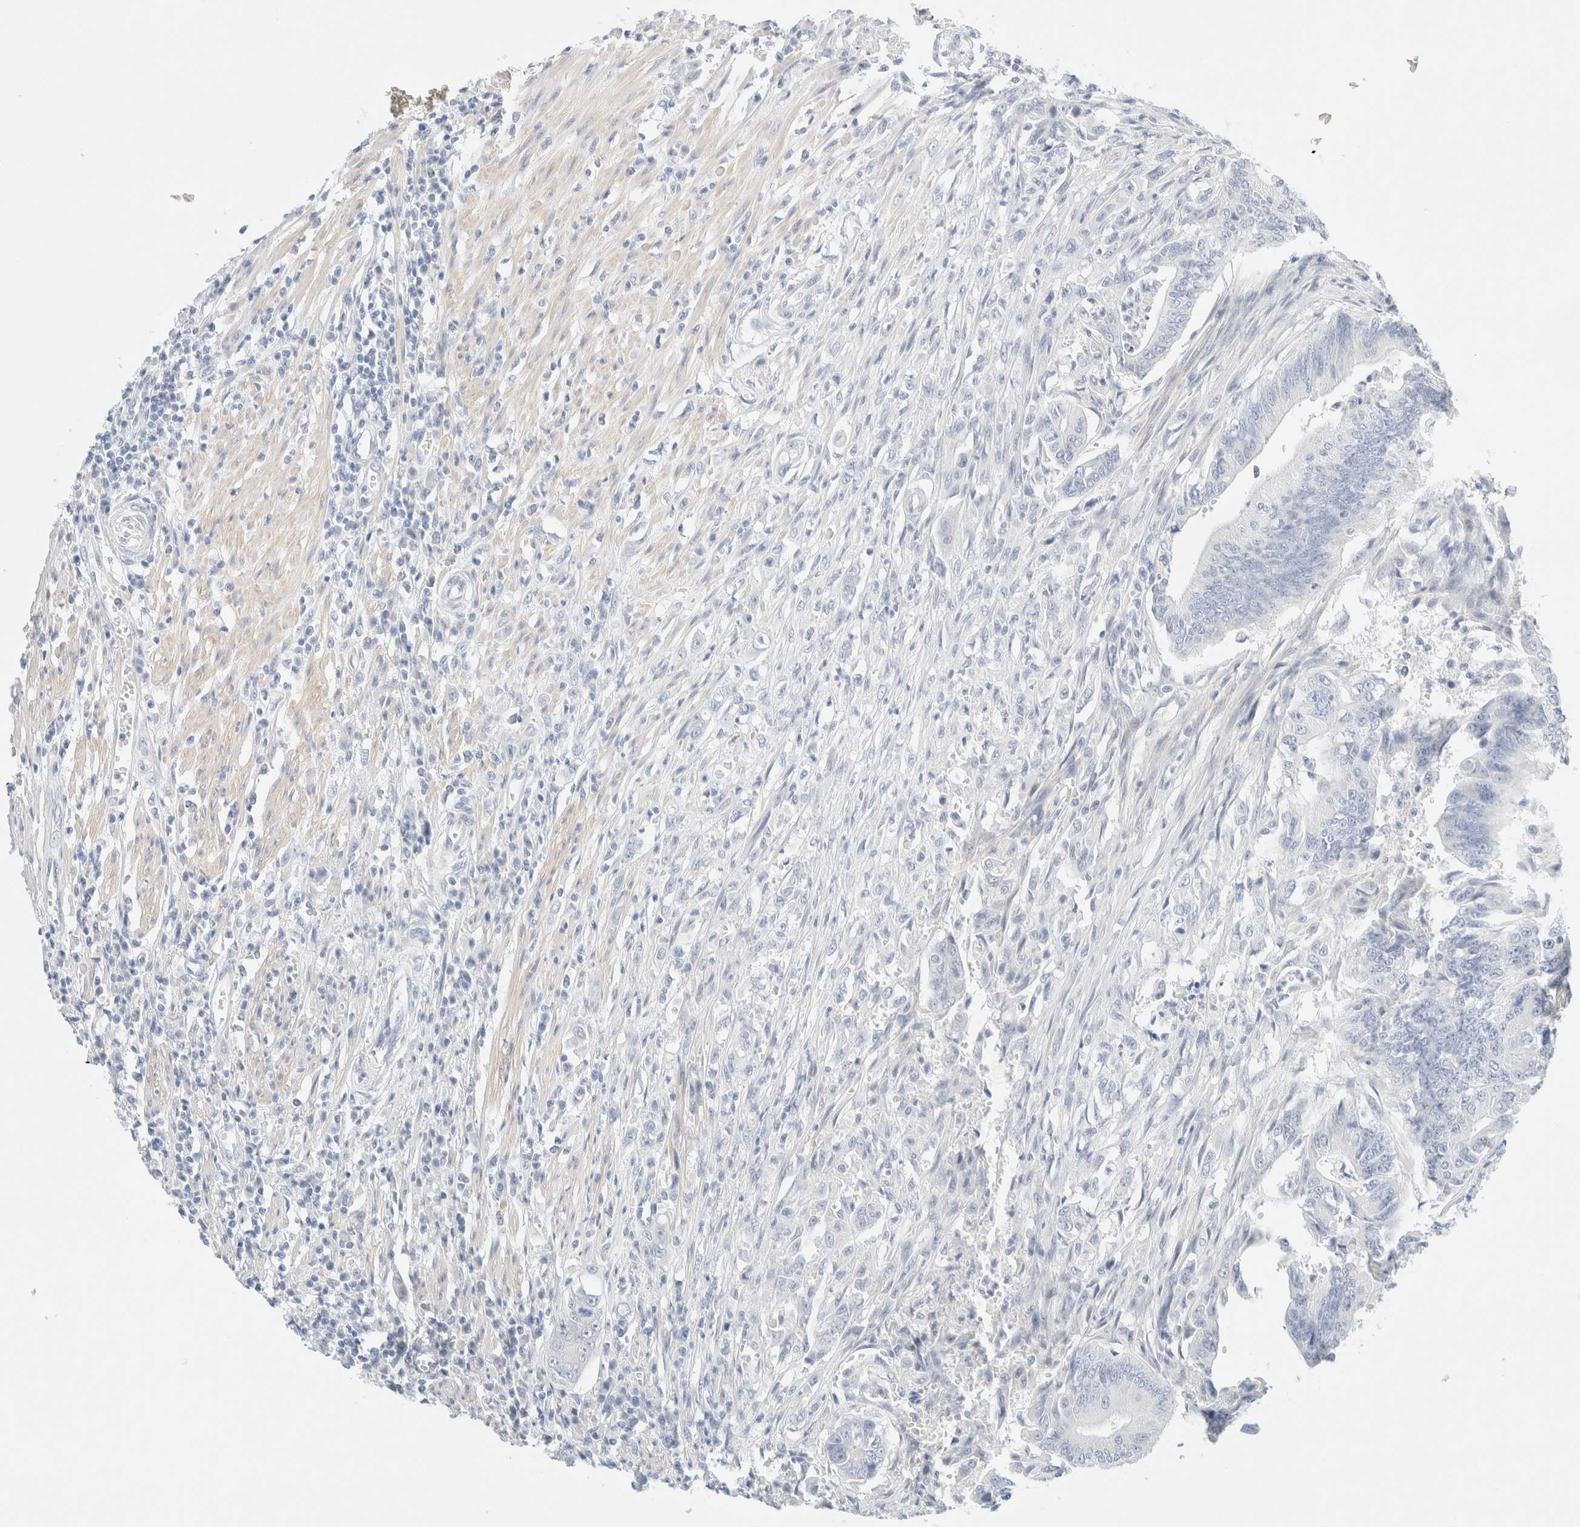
{"staining": {"intensity": "negative", "quantity": "none", "location": "none"}, "tissue": "colorectal cancer", "cell_type": "Tumor cells", "image_type": "cancer", "snomed": [{"axis": "morphology", "description": "Adenoma, NOS"}, {"axis": "morphology", "description": "Adenocarcinoma, NOS"}, {"axis": "topography", "description": "Colon"}], "caption": "Colorectal adenocarcinoma stained for a protein using IHC demonstrates no staining tumor cells.", "gene": "DPYS", "patient": {"sex": "male", "age": 79}}